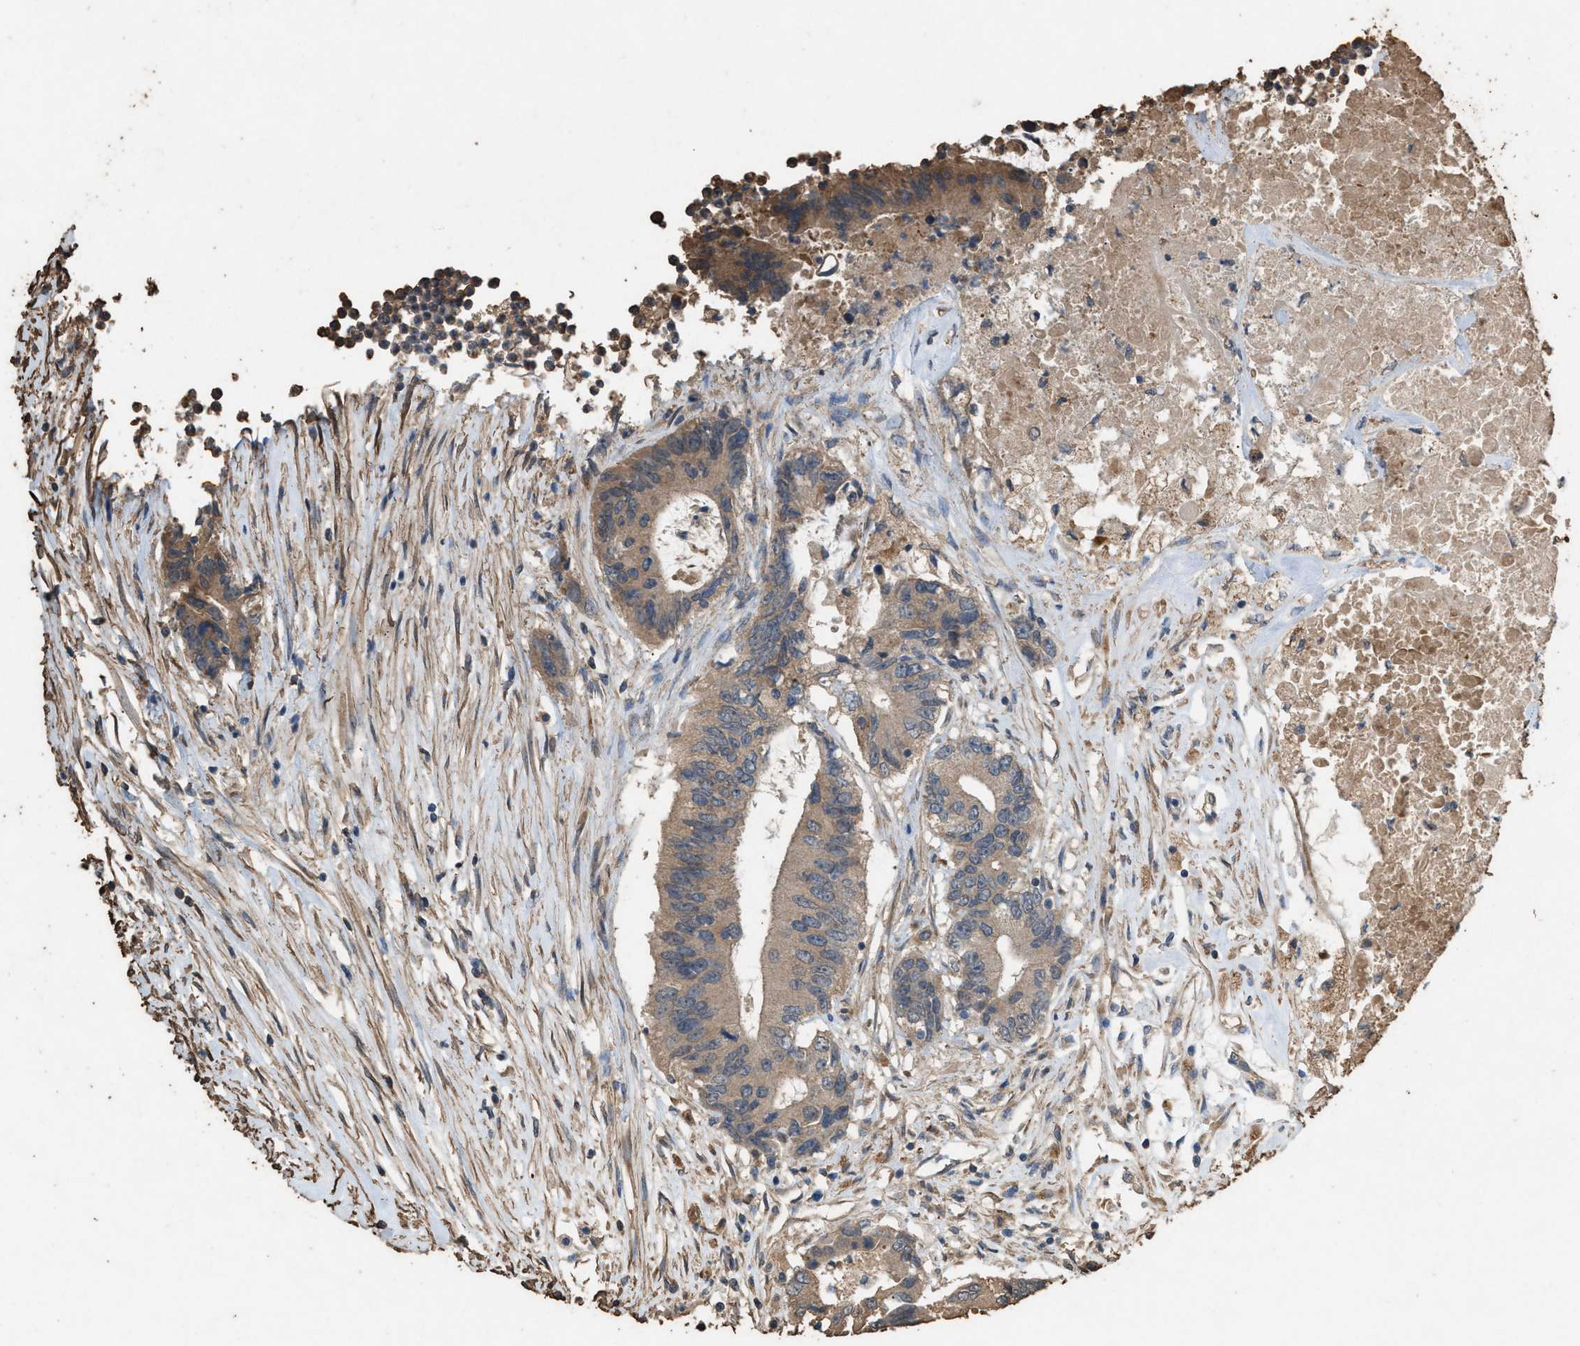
{"staining": {"intensity": "weak", "quantity": ">75%", "location": "cytoplasmic/membranous"}, "tissue": "colorectal cancer", "cell_type": "Tumor cells", "image_type": "cancer", "snomed": [{"axis": "morphology", "description": "Adenocarcinoma, NOS"}, {"axis": "topography", "description": "Colon"}], "caption": "Immunohistochemical staining of adenocarcinoma (colorectal) reveals low levels of weak cytoplasmic/membranous positivity in approximately >75% of tumor cells.", "gene": "DCAF7", "patient": {"sex": "female", "age": 77}}